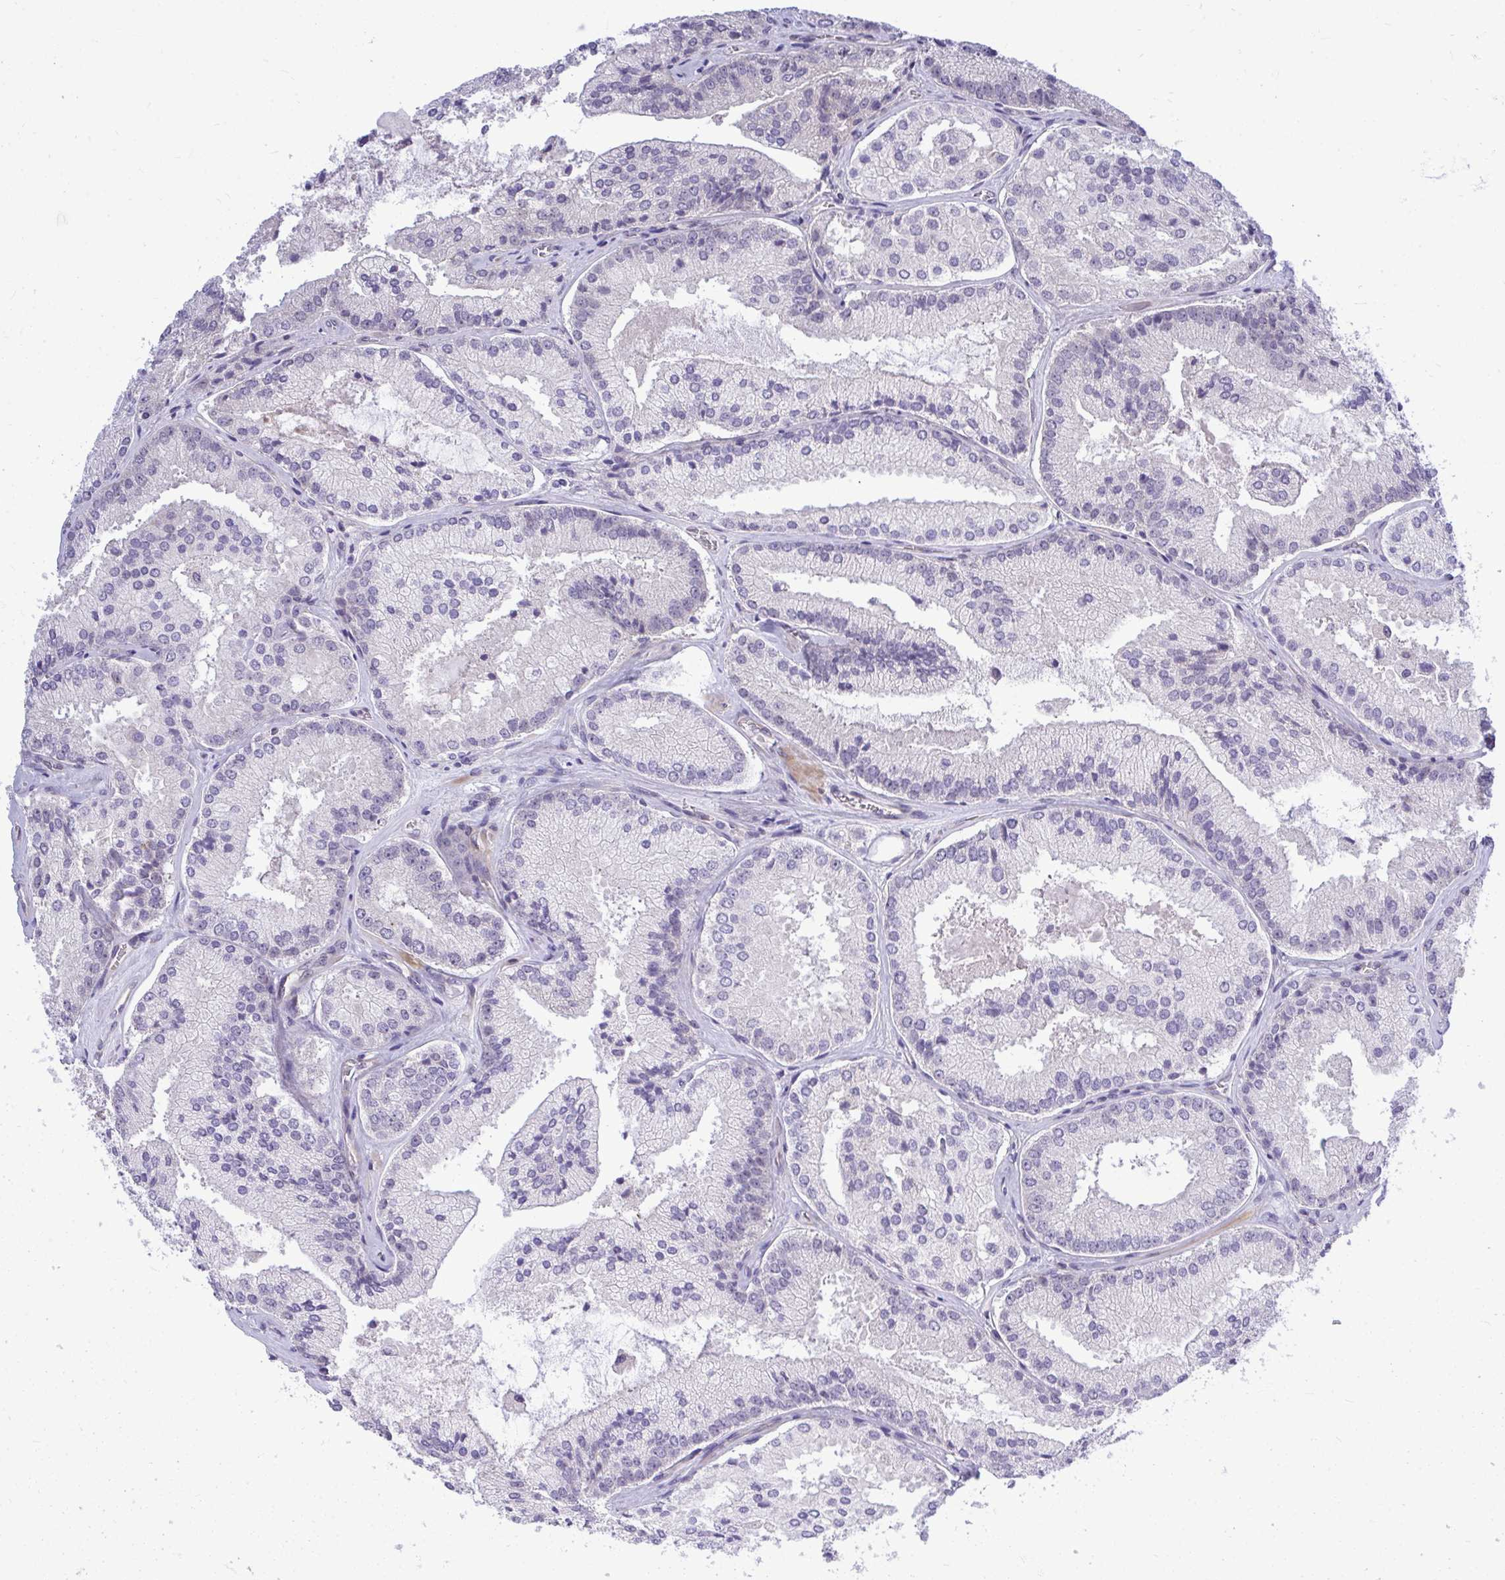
{"staining": {"intensity": "negative", "quantity": "none", "location": "none"}, "tissue": "prostate cancer", "cell_type": "Tumor cells", "image_type": "cancer", "snomed": [{"axis": "morphology", "description": "Adenocarcinoma, High grade"}, {"axis": "topography", "description": "Prostate"}], "caption": "DAB immunohistochemical staining of human prostate adenocarcinoma (high-grade) exhibits no significant positivity in tumor cells.", "gene": "HMBOX1", "patient": {"sex": "male", "age": 73}}